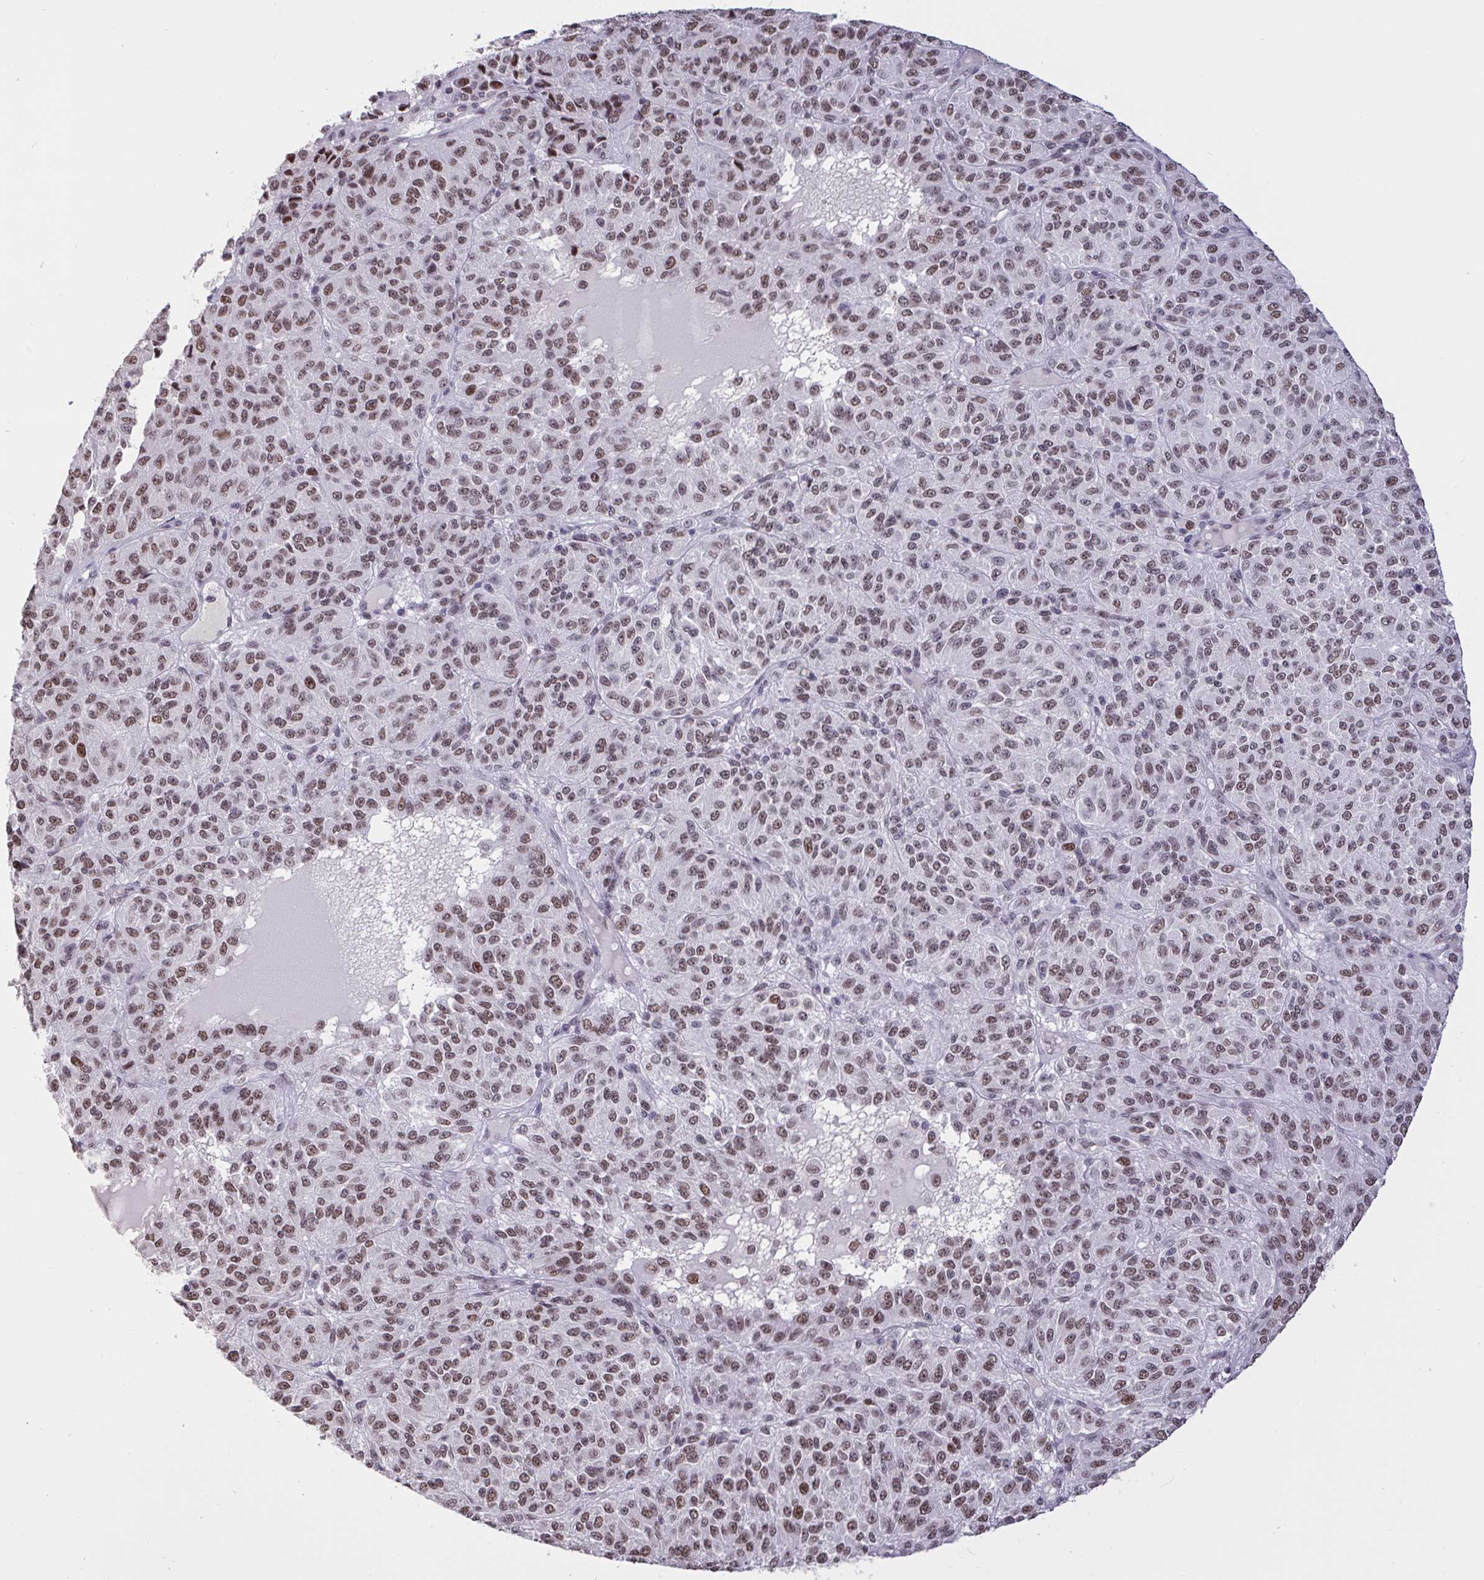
{"staining": {"intensity": "moderate", "quantity": "25%-75%", "location": "nuclear"}, "tissue": "melanoma", "cell_type": "Tumor cells", "image_type": "cancer", "snomed": [{"axis": "morphology", "description": "Malignant melanoma, Metastatic site"}, {"axis": "topography", "description": "Brain"}], "caption": "Melanoma stained for a protein reveals moderate nuclear positivity in tumor cells.", "gene": "CBFA2T2", "patient": {"sex": "female", "age": 56}}